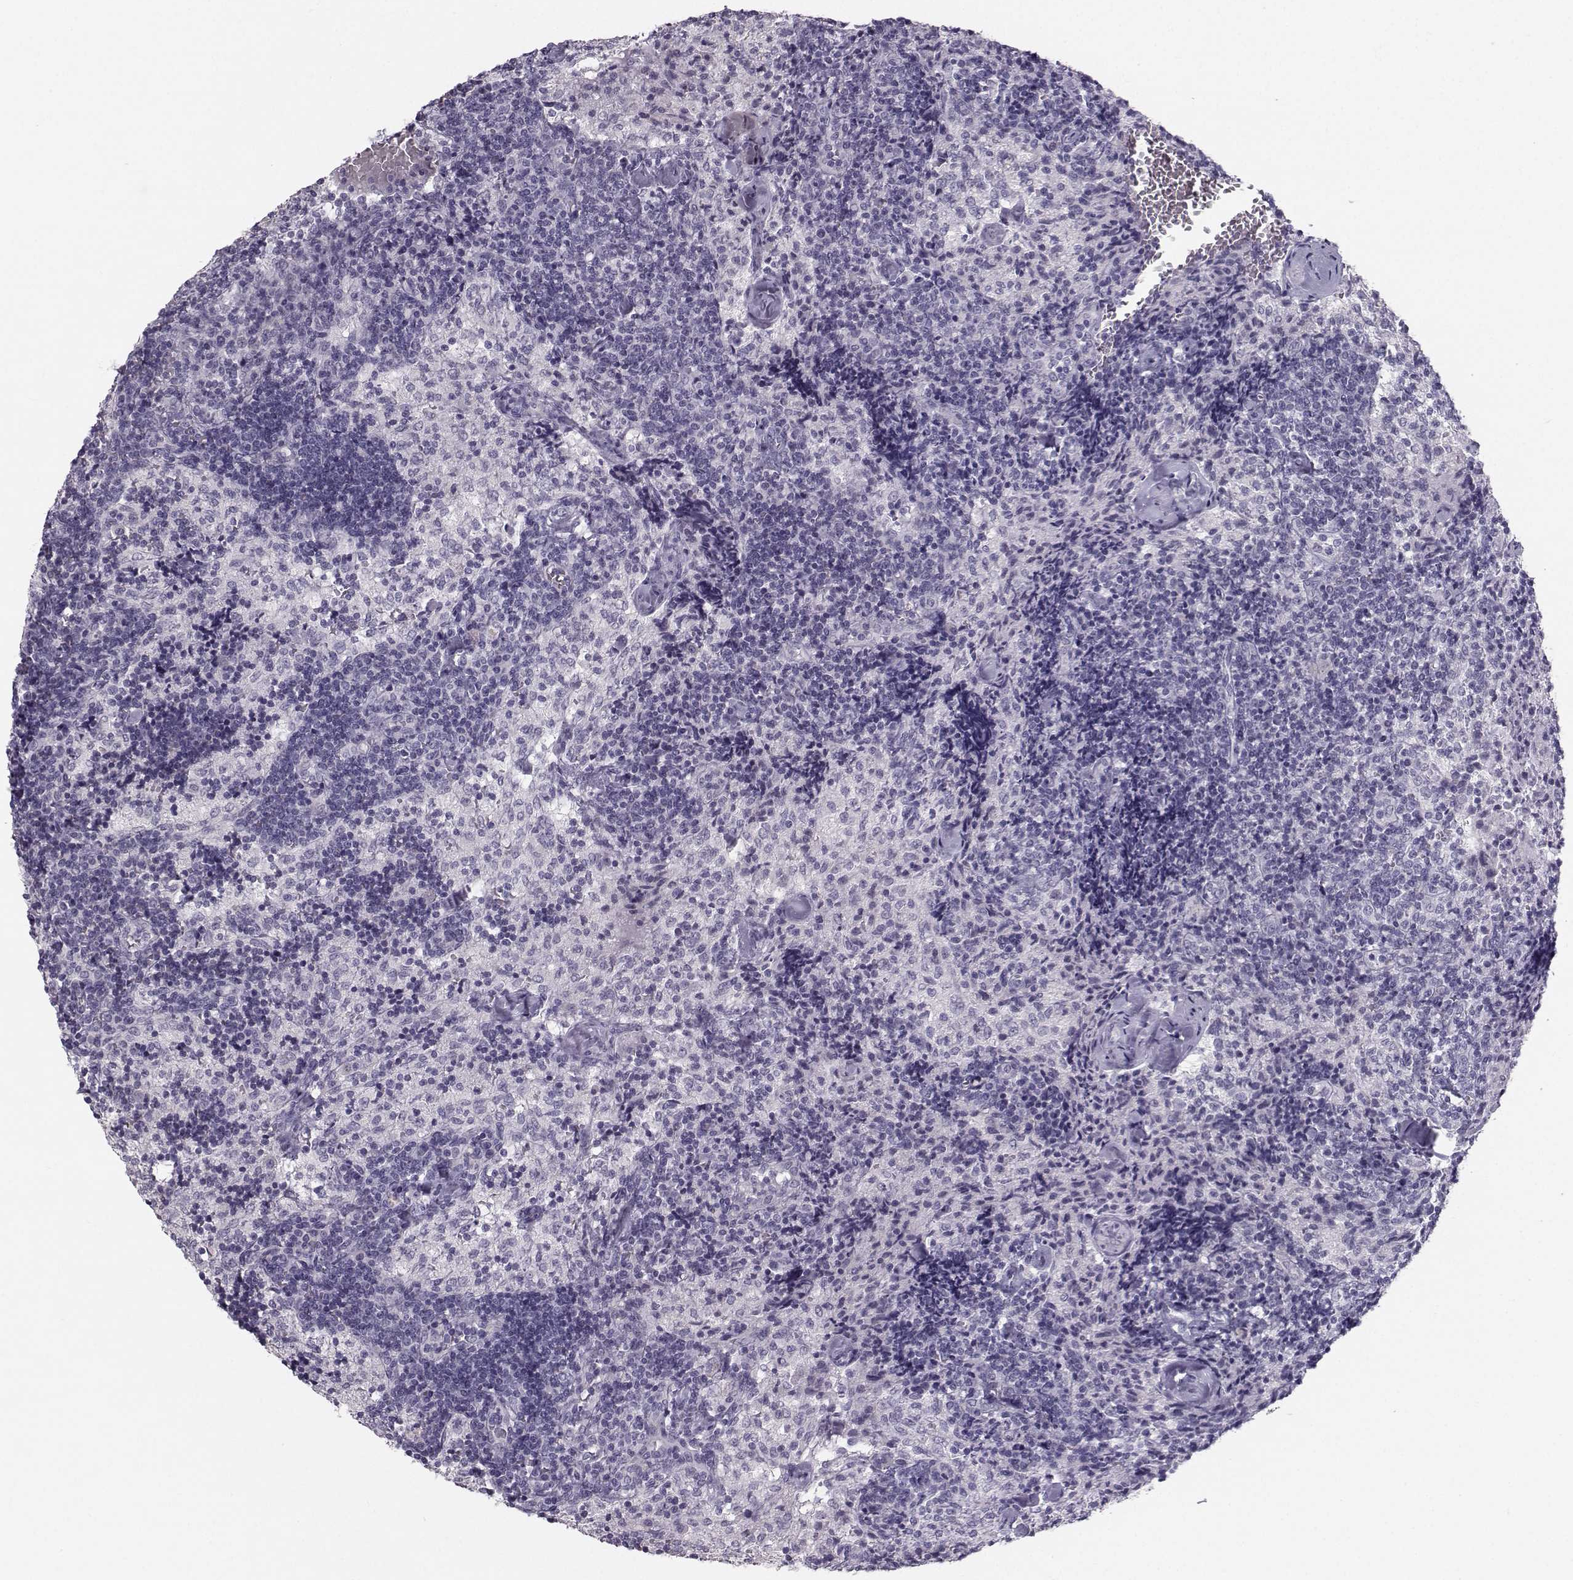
{"staining": {"intensity": "negative", "quantity": "none", "location": "none"}, "tissue": "lymph node", "cell_type": "Germinal center cells", "image_type": "normal", "snomed": [{"axis": "morphology", "description": "Normal tissue, NOS"}, {"axis": "topography", "description": "Lymph node"}], "caption": "Immunohistochemistry of unremarkable human lymph node displays no expression in germinal center cells.", "gene": "CASR", "patient": {"sex": "female", "age": 52}}